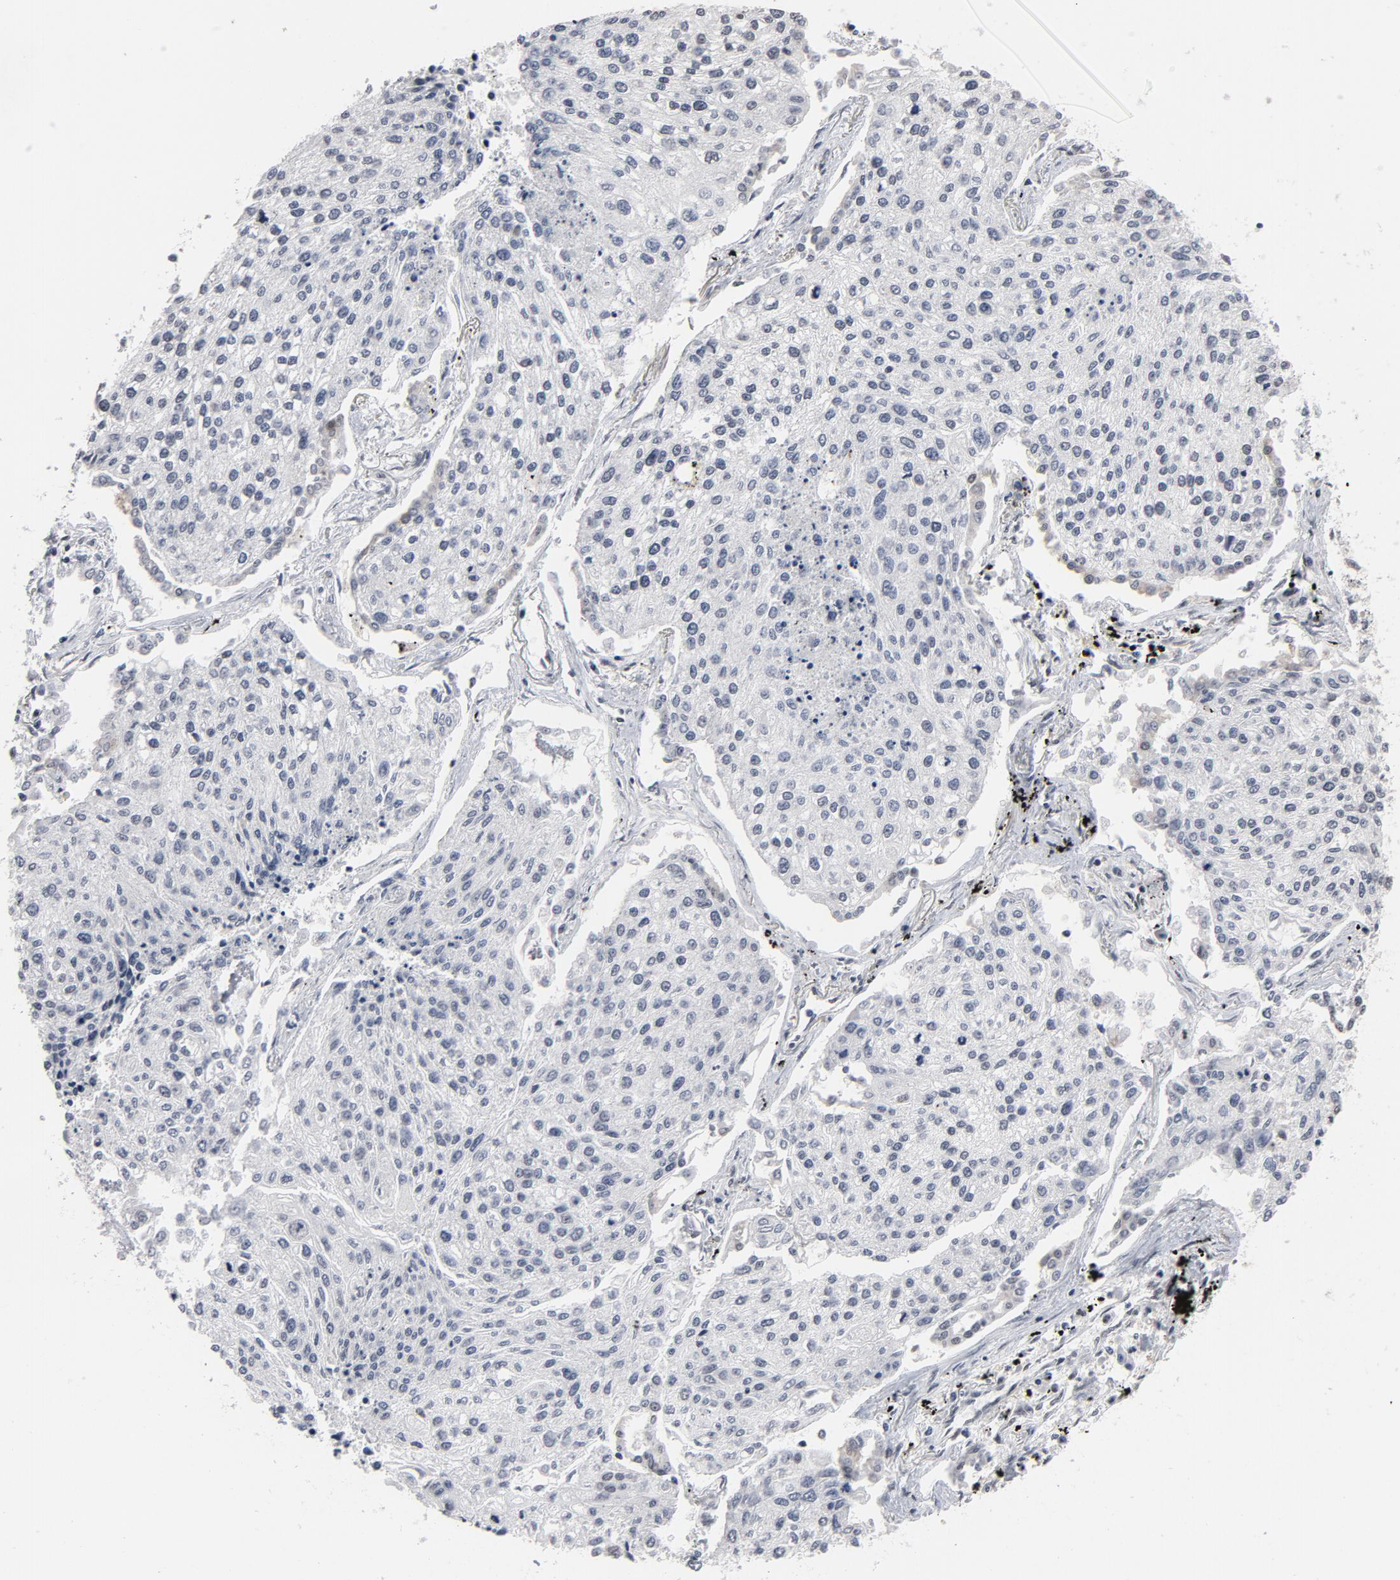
{"staining": {"intensity": "negative", "quantity": "none", "location": "none"}, "tissue": "lung cancer", "cell_type": "Tumor cells", "image_type": "cancer", "snomed": [{"axis": "morphology", "description": "Squamous cell carcinoma, NOS"}, {"axis": "topography", "description": "Lung"}], "caption": "Tumor cells show no significant expression in lung squamous cell carcinoma.", "gene": "MRE11", "patient": {"sex": "male", "age": 75}}